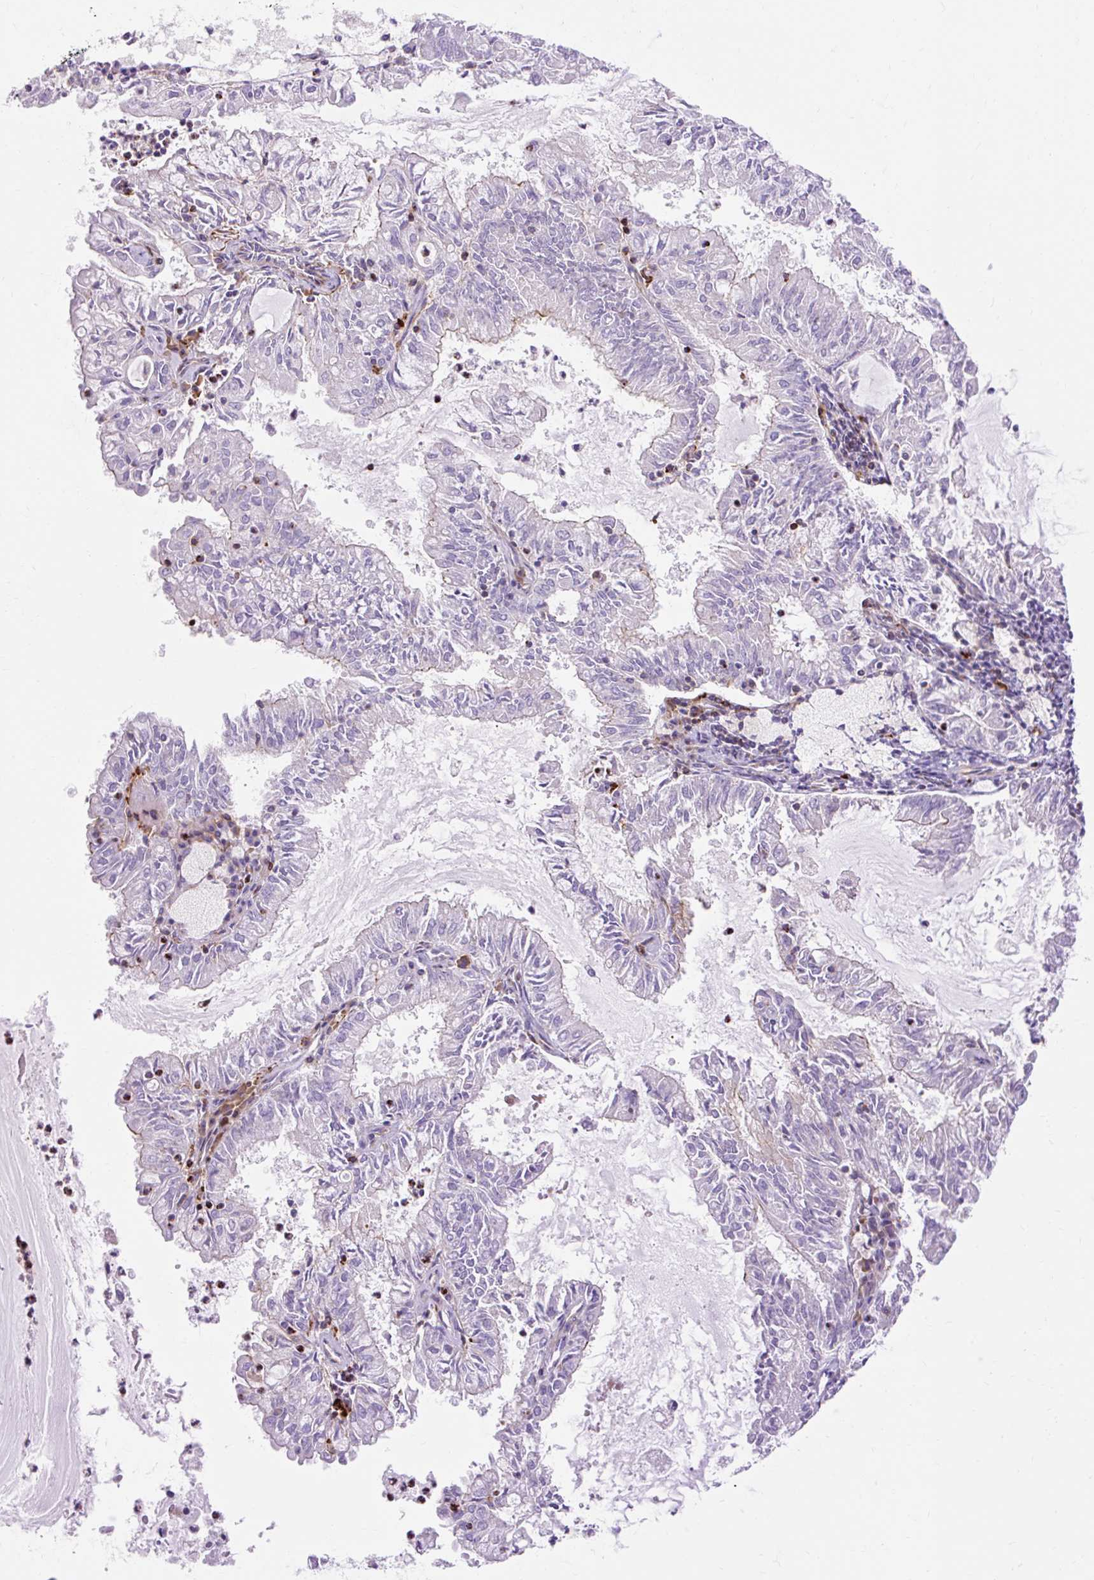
{"staining": {"intensity": "negative", "quantity": "none", "location": "none"}, "tissue": "endometrial cancer", "cell_type": "Tumor cells", "image_type": "cancer", "snomed": [{"axis": "morphology", "description": "Adenocarcinoma, NOS"}, {"axis": "topography", "description": "Endometrium"}], "caption": "Immunohistochemical staining of endometrial cancer (adenocarcinoma) exhibits no significant expression in tumor cells.", "gene": "CORO7-PAM16", "patient": {"sex": "female", "age": 57}}